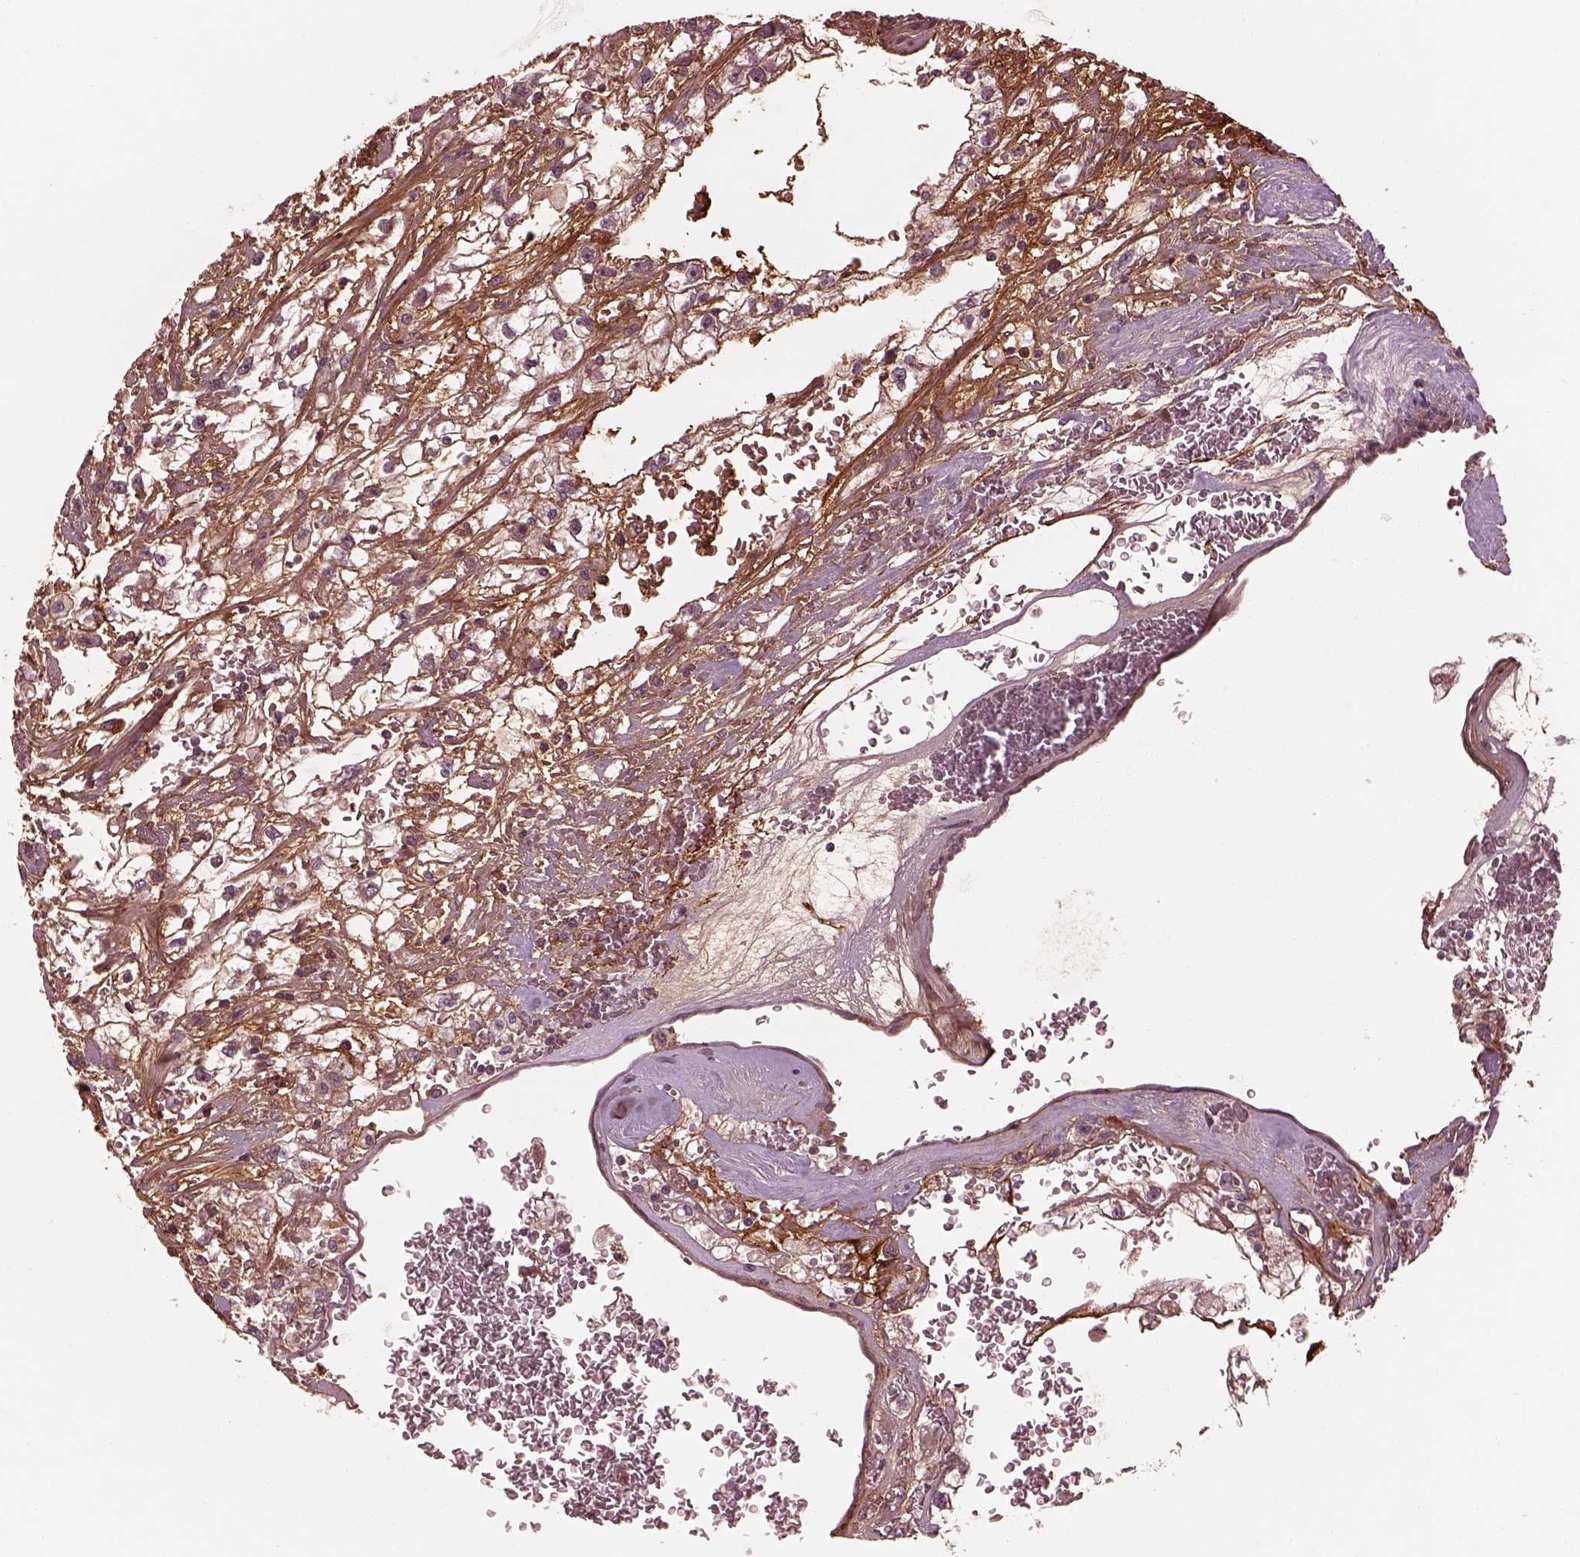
{"staining": {"intensity": "negative", "quantity": "none", "location": "none"}, "tissue": "renal cancer", "cell_type": "Tumor cells", "image_type": "cancer", "snomed": [{"axis": "morphology", "description": "Adenocarcinoma, NOS"}, {"axis": "topography", "description": "Kidney"}], "caption": "High magnification brightfield microscopy of renal adenocarcinoma stained with DAB (brown) and counterstained with hematoxylin (blue): tumor cells show no significant expression.", "gene": "EFEMP1", "patient": {"sex": "male", "age": 59}}